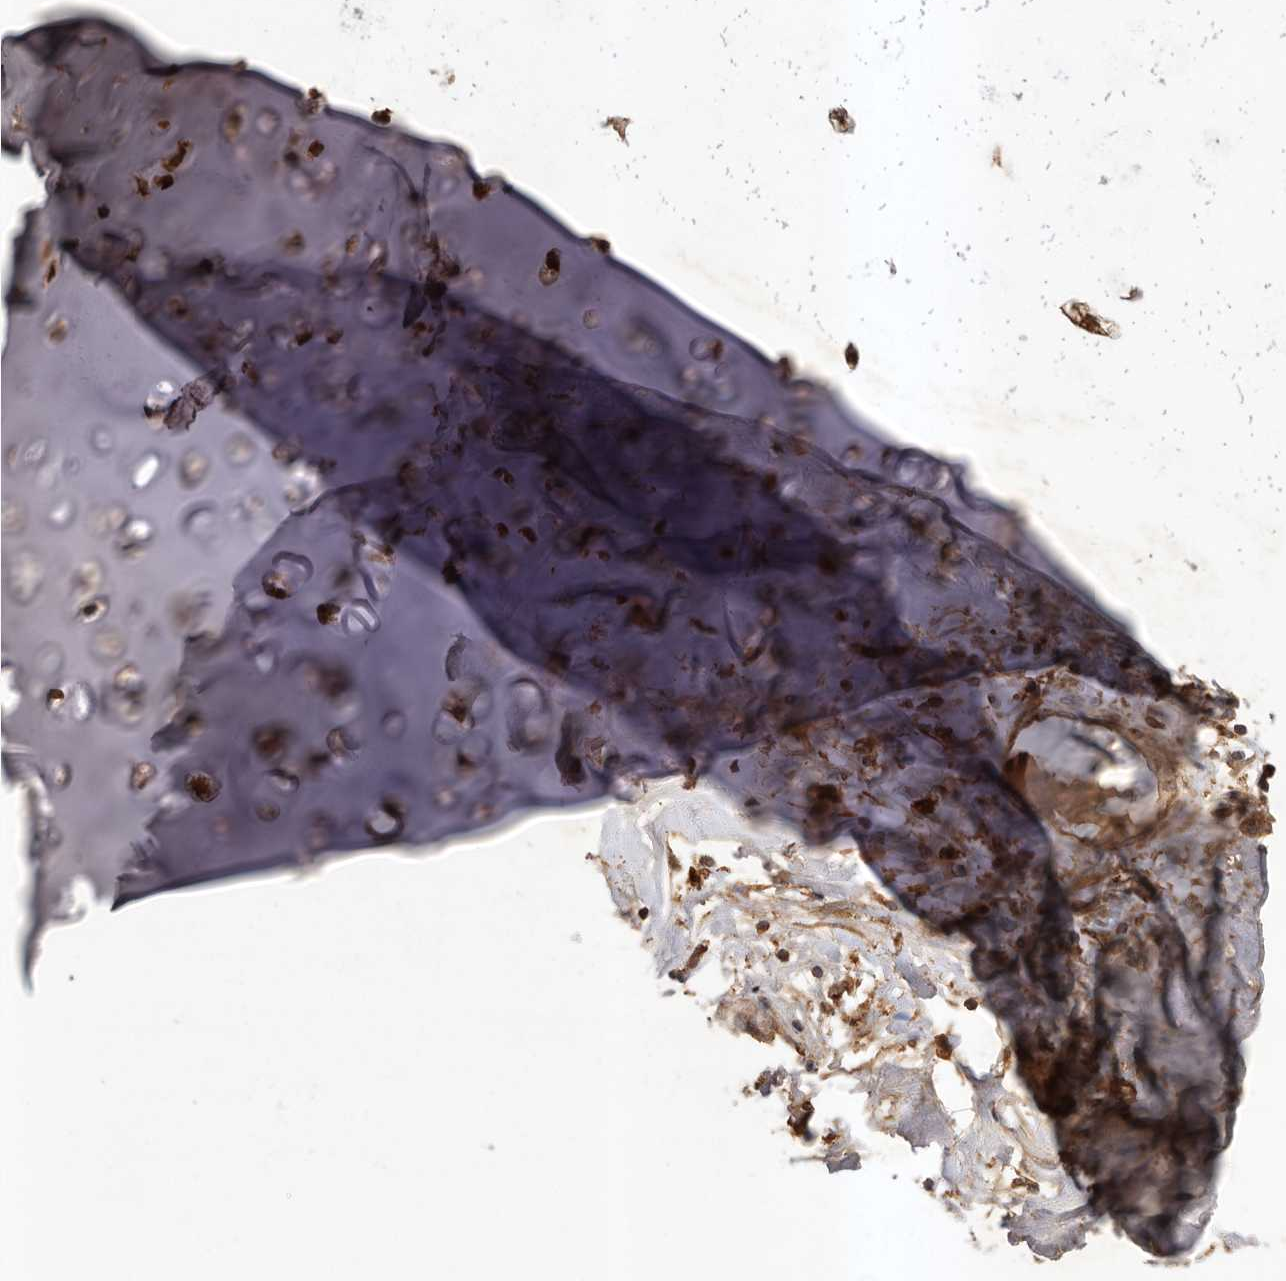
{"staining": {"intensity": "moderate", "quantity": "25%-75%", "location": "cytoplasmic/membranous"}, "tissue": "adipose tissue", "cell_type": "Adipocytes", "image_type": "normal", "snomed": [{"axis": "morphology", "description": "Normal tissue, NOS"}, {"axis": "morphology", "description": "Basal cell carcinoma"}, {"axis": "topography", "description": "Cartilage tissue"}, {"axis": "topography", "description": "Nasopharynx"}, {"axis": "topography", "description": "Oral tissue"}], "caption": "Protein analysis of normal adipose tissue displays moderate cytoplasmic/membranous staining in about 25%-75% of adipocytes. (DAB (3,3'-diaminobenzidine) IHC, brown staining for protein, blue staining for nuclei).", "gene": "SLC22A3", "patient": {"sex": "female", "age": 77}}